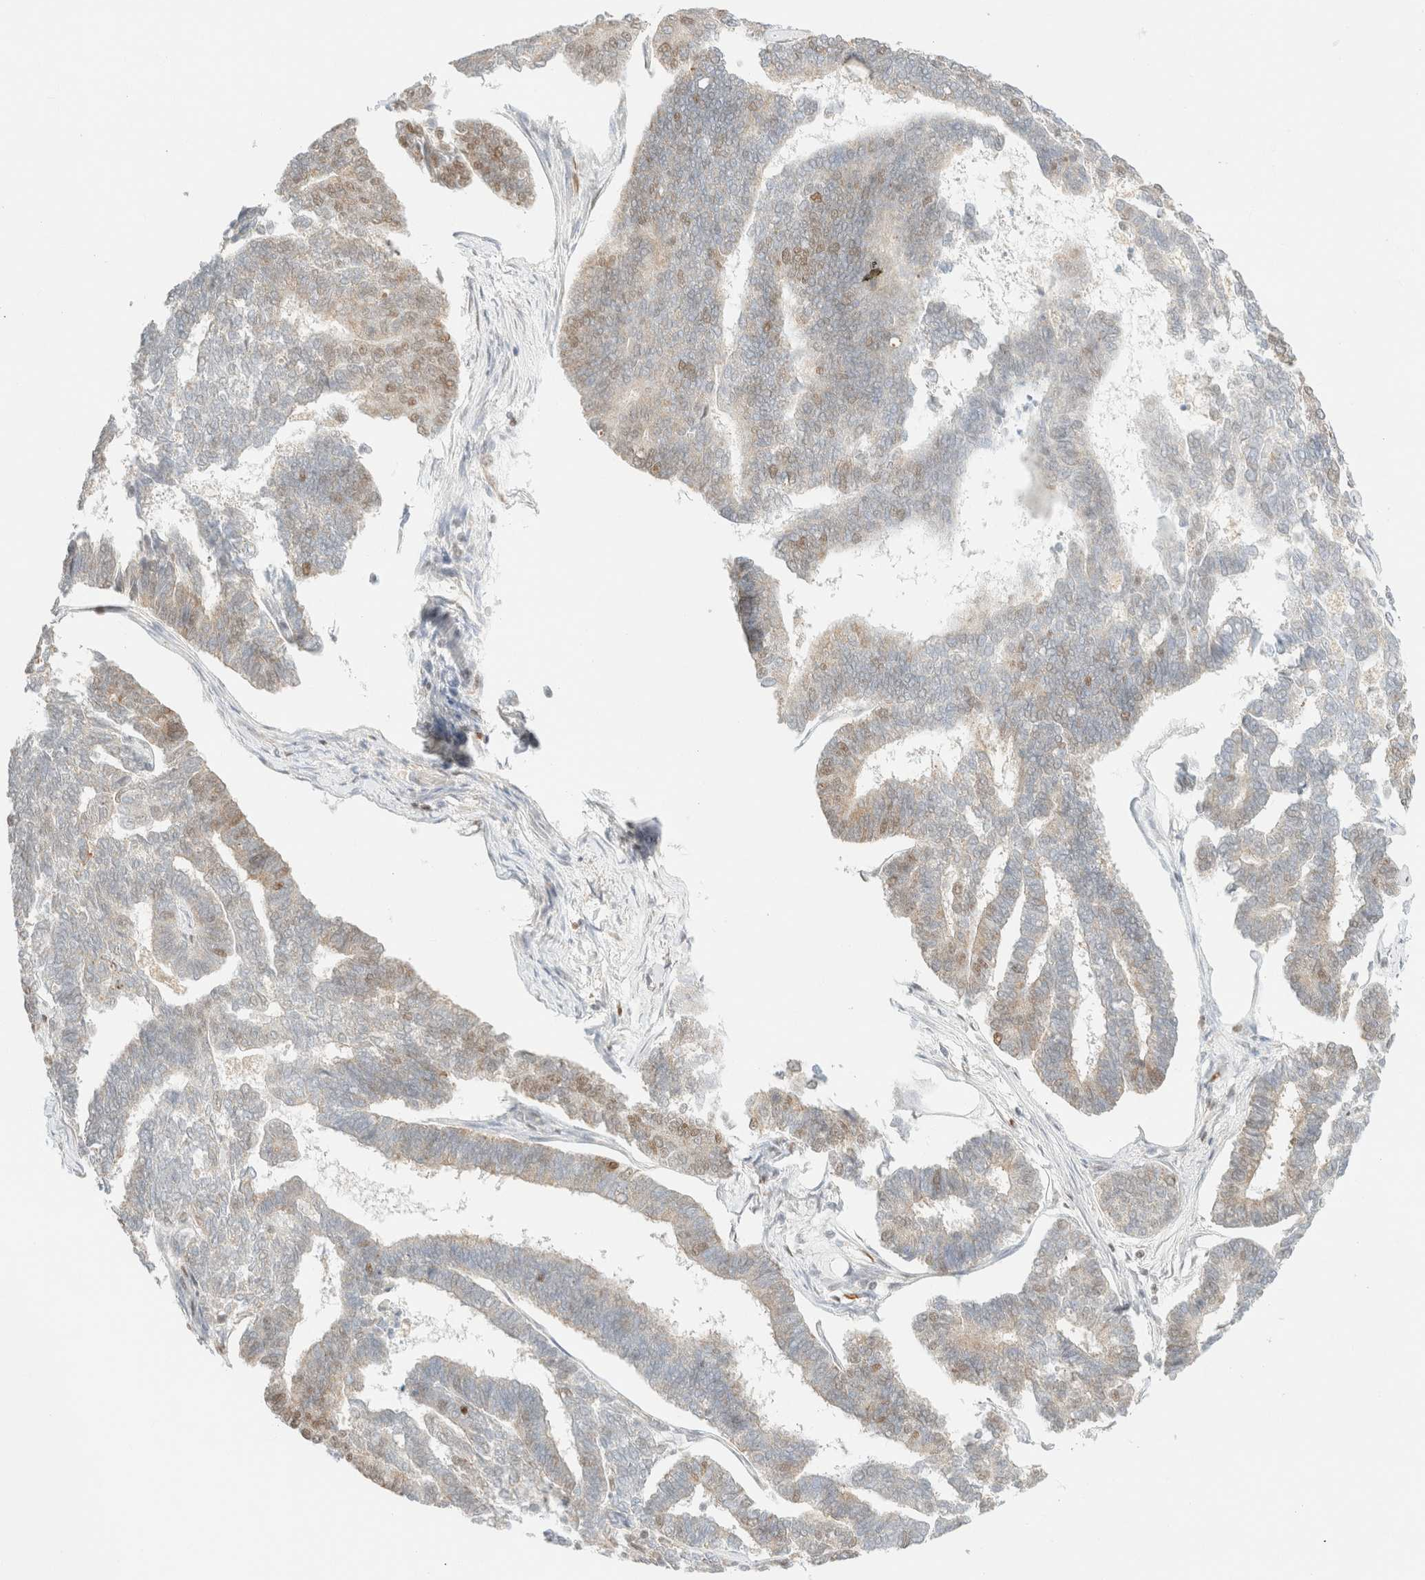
{"staining": {"intensity": "weak", "quantity": "<25%", "location": "nuclear"}, "tissue": "endometrial cancer", "cell_type": "Tumor cells", "image_type": "cancer", "snomed": [{"axis": "morphology", "description": "Adenocarcinoma, NOS"}, {"axis": "topography", "description": "Endometrium"}], "caption": "Tumor cells are negative for brown protein staining in adenocarcinoma (endometrial).", "gene": "DDB2", "patient": {"sex": "female", "age": 70}}